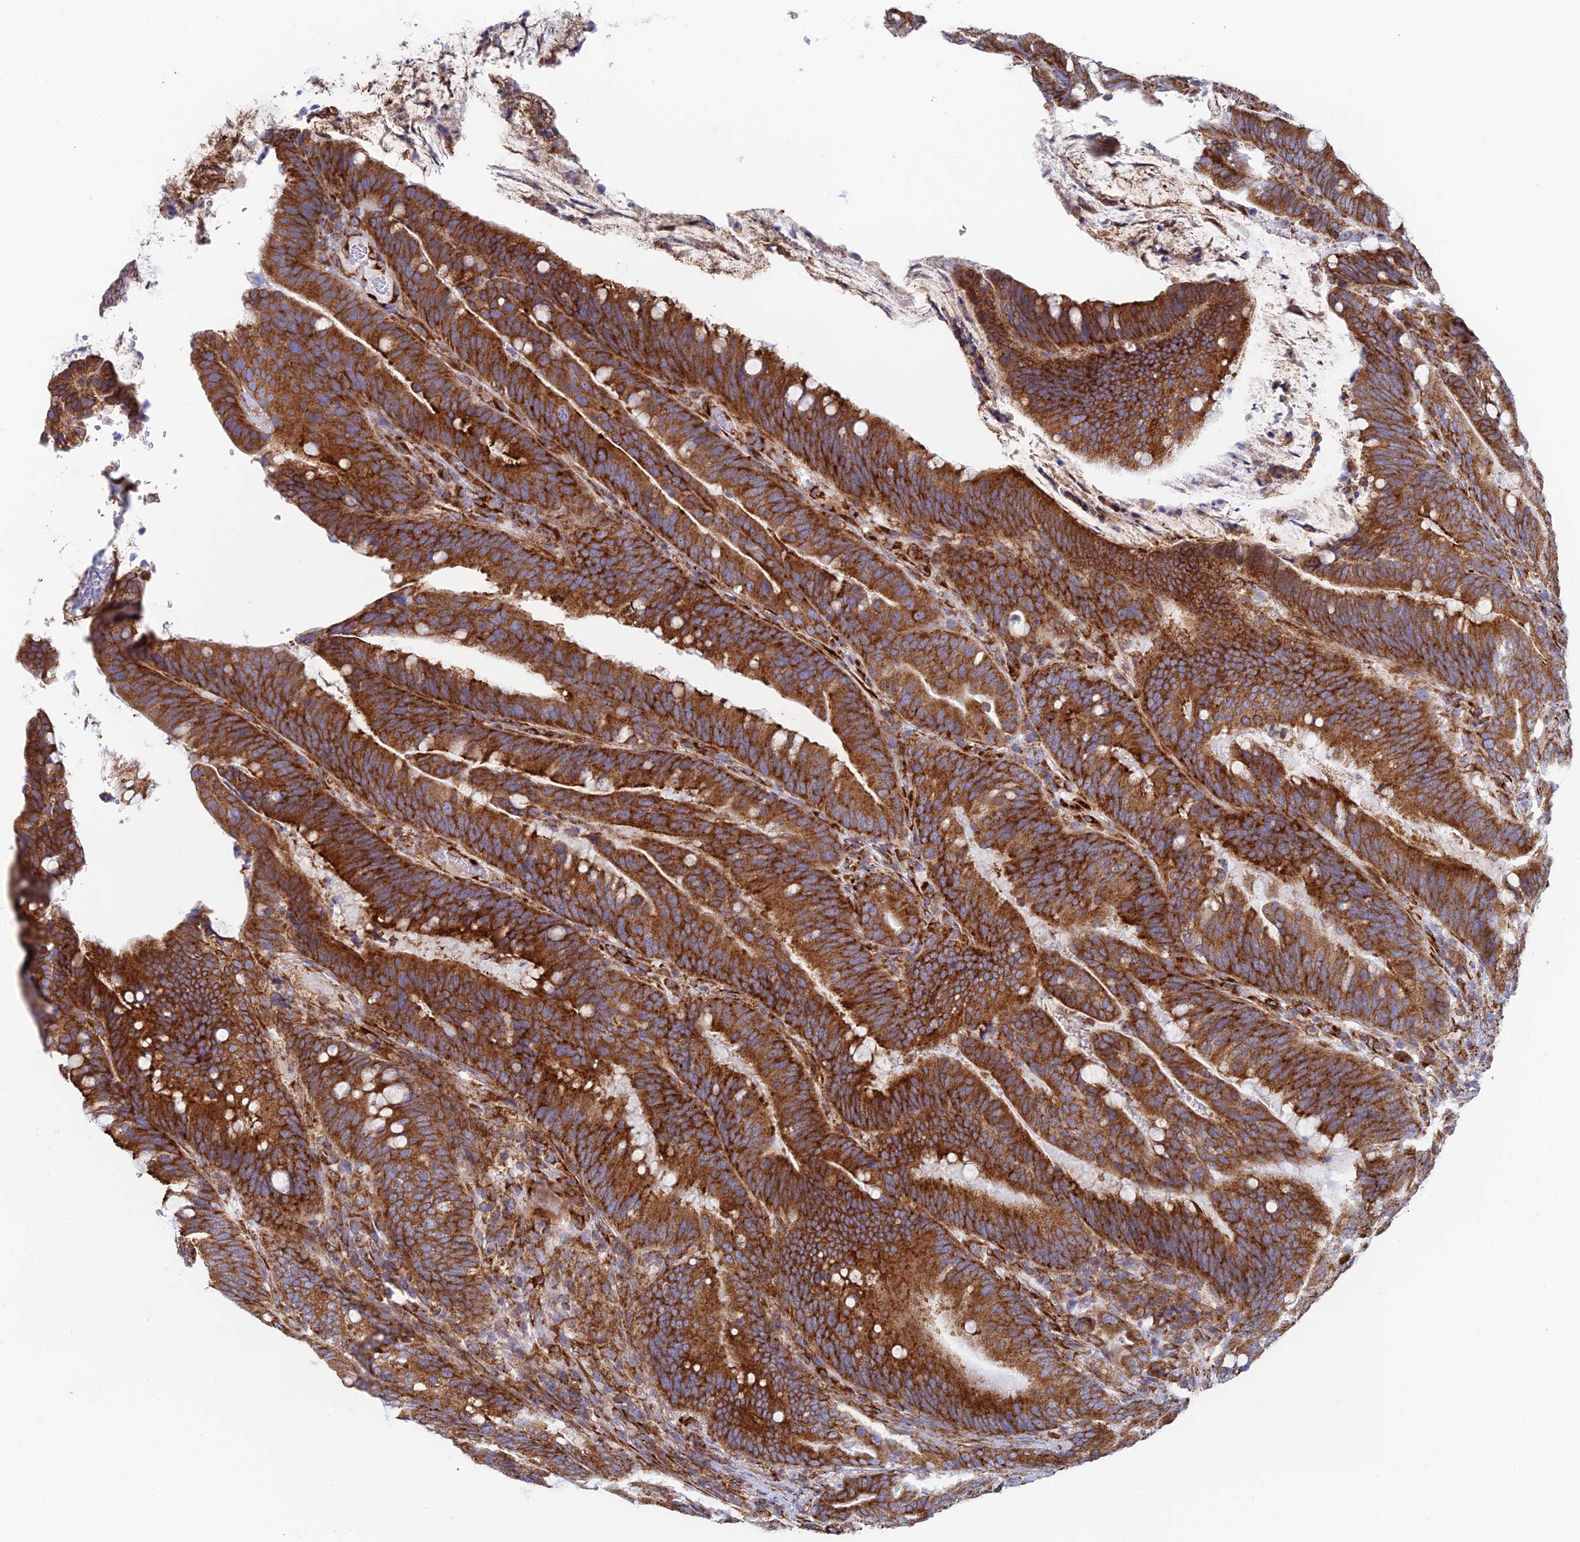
{"staining": {"intensity": "strong", "quantity": ">75%", "location": "cytoplasmic/membranous"}, "tissue": "colorectal cancer", "cell_type": "Tumor cells", "image_type": "cancer", "snomed": [{"axis": "morphology", "description": "Adenocarcinoma, NOS"}, {"axis": "topography", "description": "Colon"}], "caption": "Immunohistochemical staining of colorectal adenocarcinoma demonstrates high levels of strong cytoplasmic/membranous protein staining in approximately >75% of tumor cells.", "gene": "CCDC69", "patient": {"sex": "female", "age": 66}}